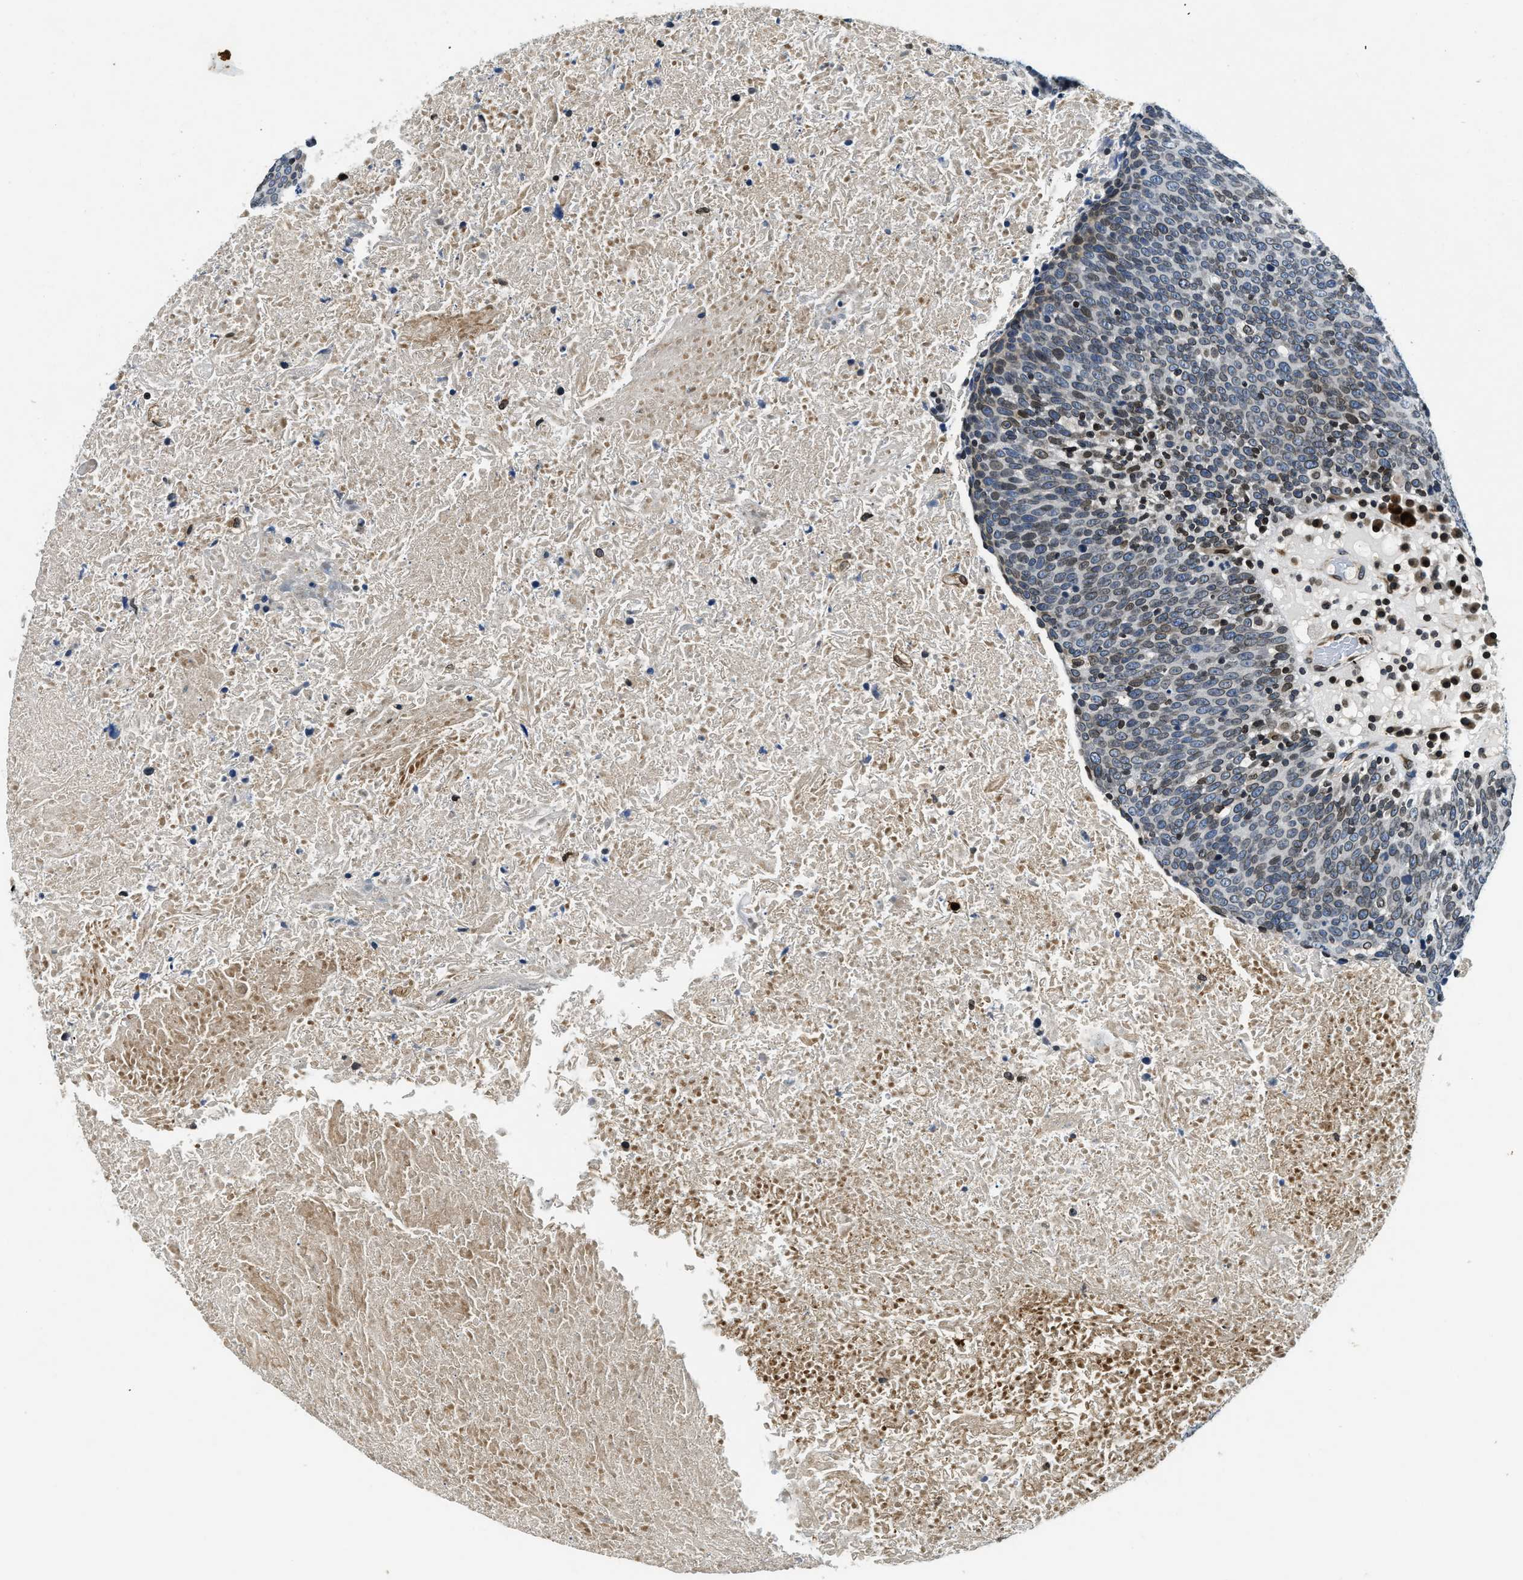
{"staining": {"intensity": "moderate", "quantity": "25%-75%", "location": "cytoplasmic/membranous,nuclear"}, "tissue": "head and neck cancer", "cell_type": "Tumor cells", "image_type": "cancer", "snomed": [{"axis": "morphology", "description": "Squamous cell carcinoma, NOS"}, {"axis": "morphology", "description": "Squamous cell carcinoma, metastatic, NOS"}, {"axis": "topography", "description": "Lymph node"}, {"axis": "topography", "description": "Head-Neck"}], "caption": "An image of head and neck metastatic squamous cell carcinoma stained for a protein shows moderate cytoplasmic/membranous and nuclear brown staining in tumor cells.", "gene": "ZC3HC1", "patient": {"sex": "male", "age": 62}}